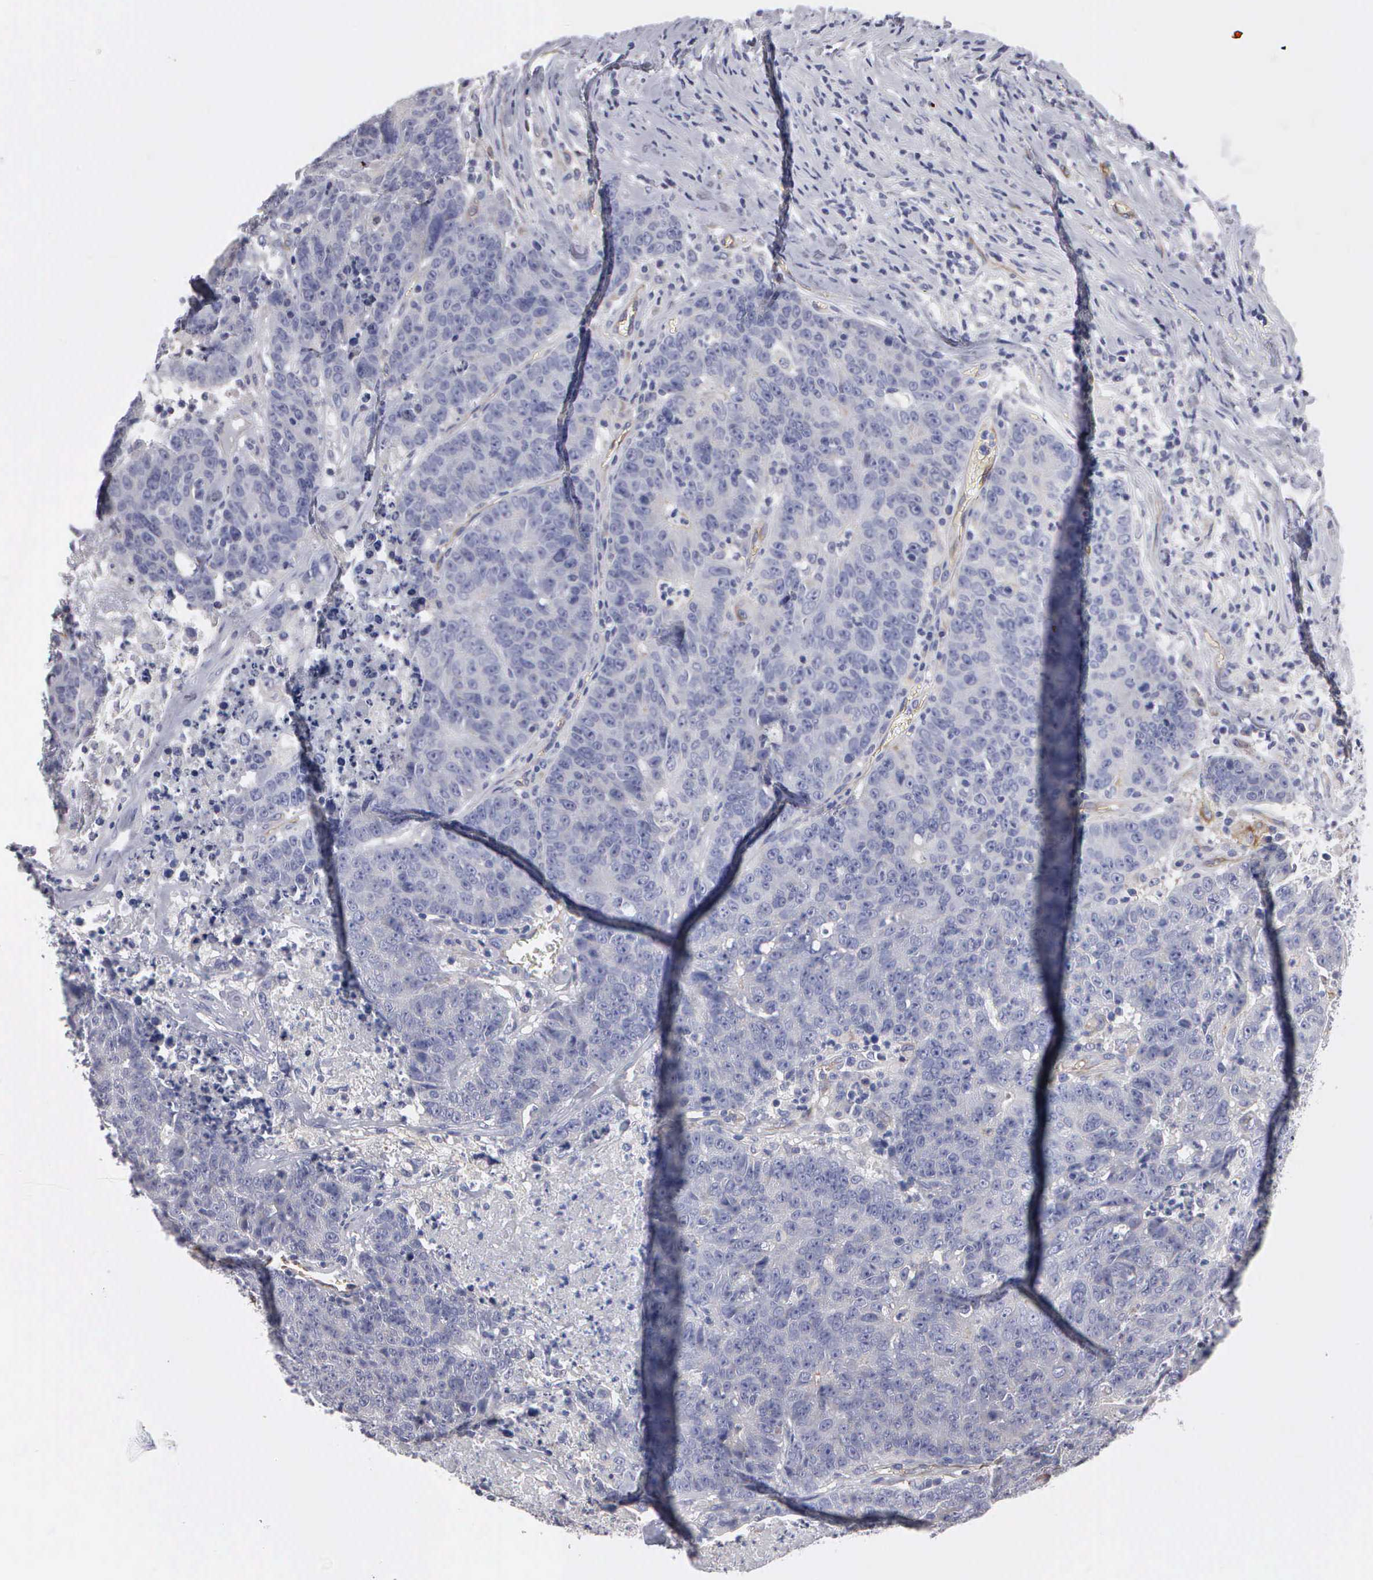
{"staining": {"intensity": "negative", "quantity": "none", "location": "none"}, "tissue": "colorectal cancer", "cell_type": "Tumor cells", "image_type": "cancer", "snomed": [{"axis": "morphology", "description": "Adenocarcinoma, NOS"}, {"axis": "topography", "description": "Colon"}], "caption": "Immunohistochemistry (IHC) image of neoplastic tissue: human adenocarcinoma (colorectal) stained with DAB (3,3'-diaminobenzidine) shows no significant protein positivity in tumor cells.", "gene": "RDX", "patient": {"sex": "female", "age": 53}}